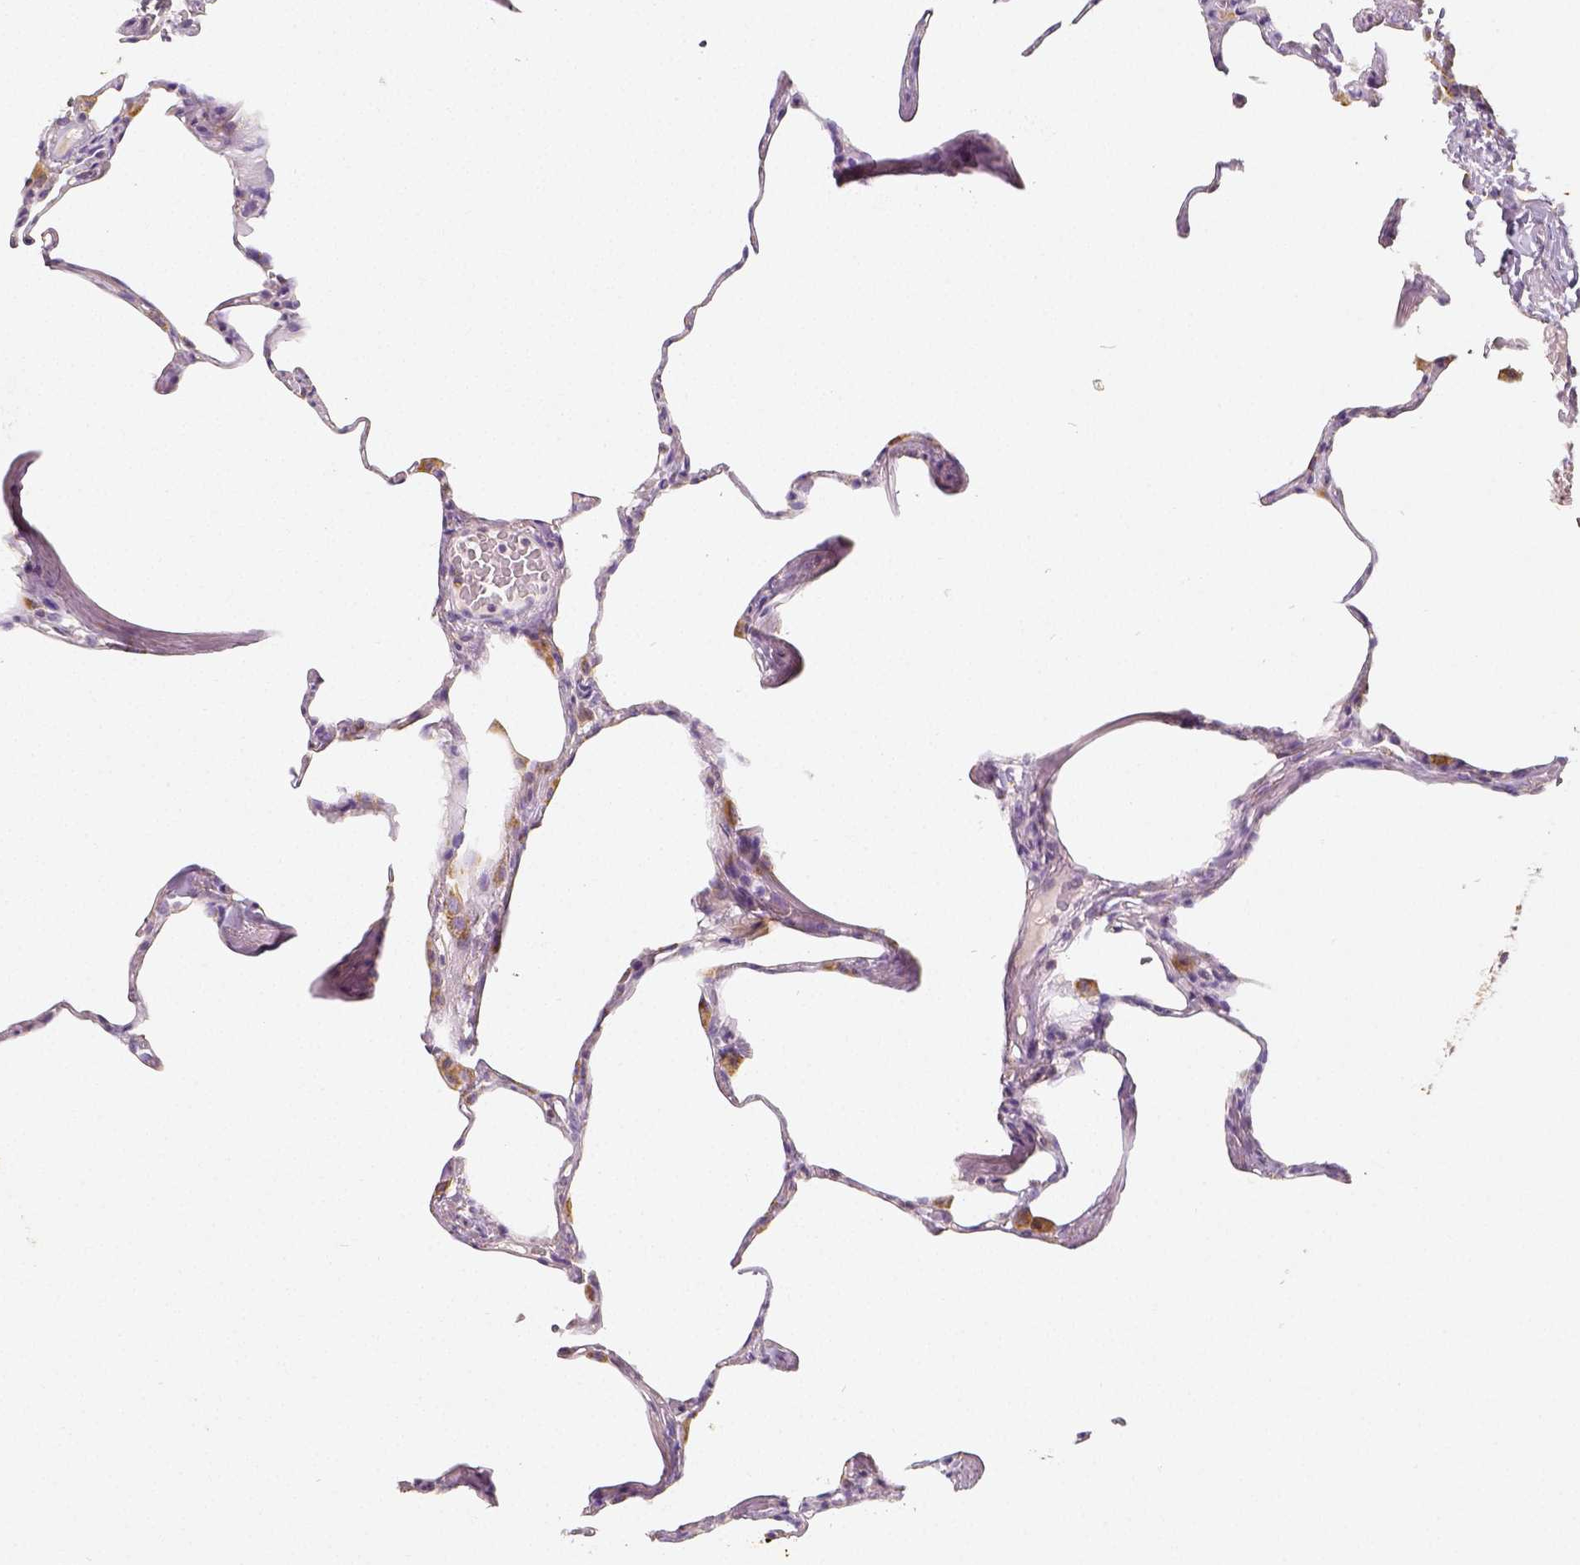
{"staining": {"intensity": "moderate", "quantity": "<25%", "location": "cytoplasmic/membranous"}, "tissue": "lung", "cell_type": "Alveolar cells", "image_type": "normal", "snomed": [{"axis": "morphology", "description": "Normal tissue, NOS"}, {"axis": "topography", "description": "Lung"}], "caption": "Lung stained with immunohistochemistry (IHC) demonstrates moderate cytoplasmic/membranous expression in approximately <25% of alveolar cells. (DAB = brown stain, brightfield microscopy at high magnification).", "gene": "PGAM5", "patient": {"sex": "male", "age": 65}}